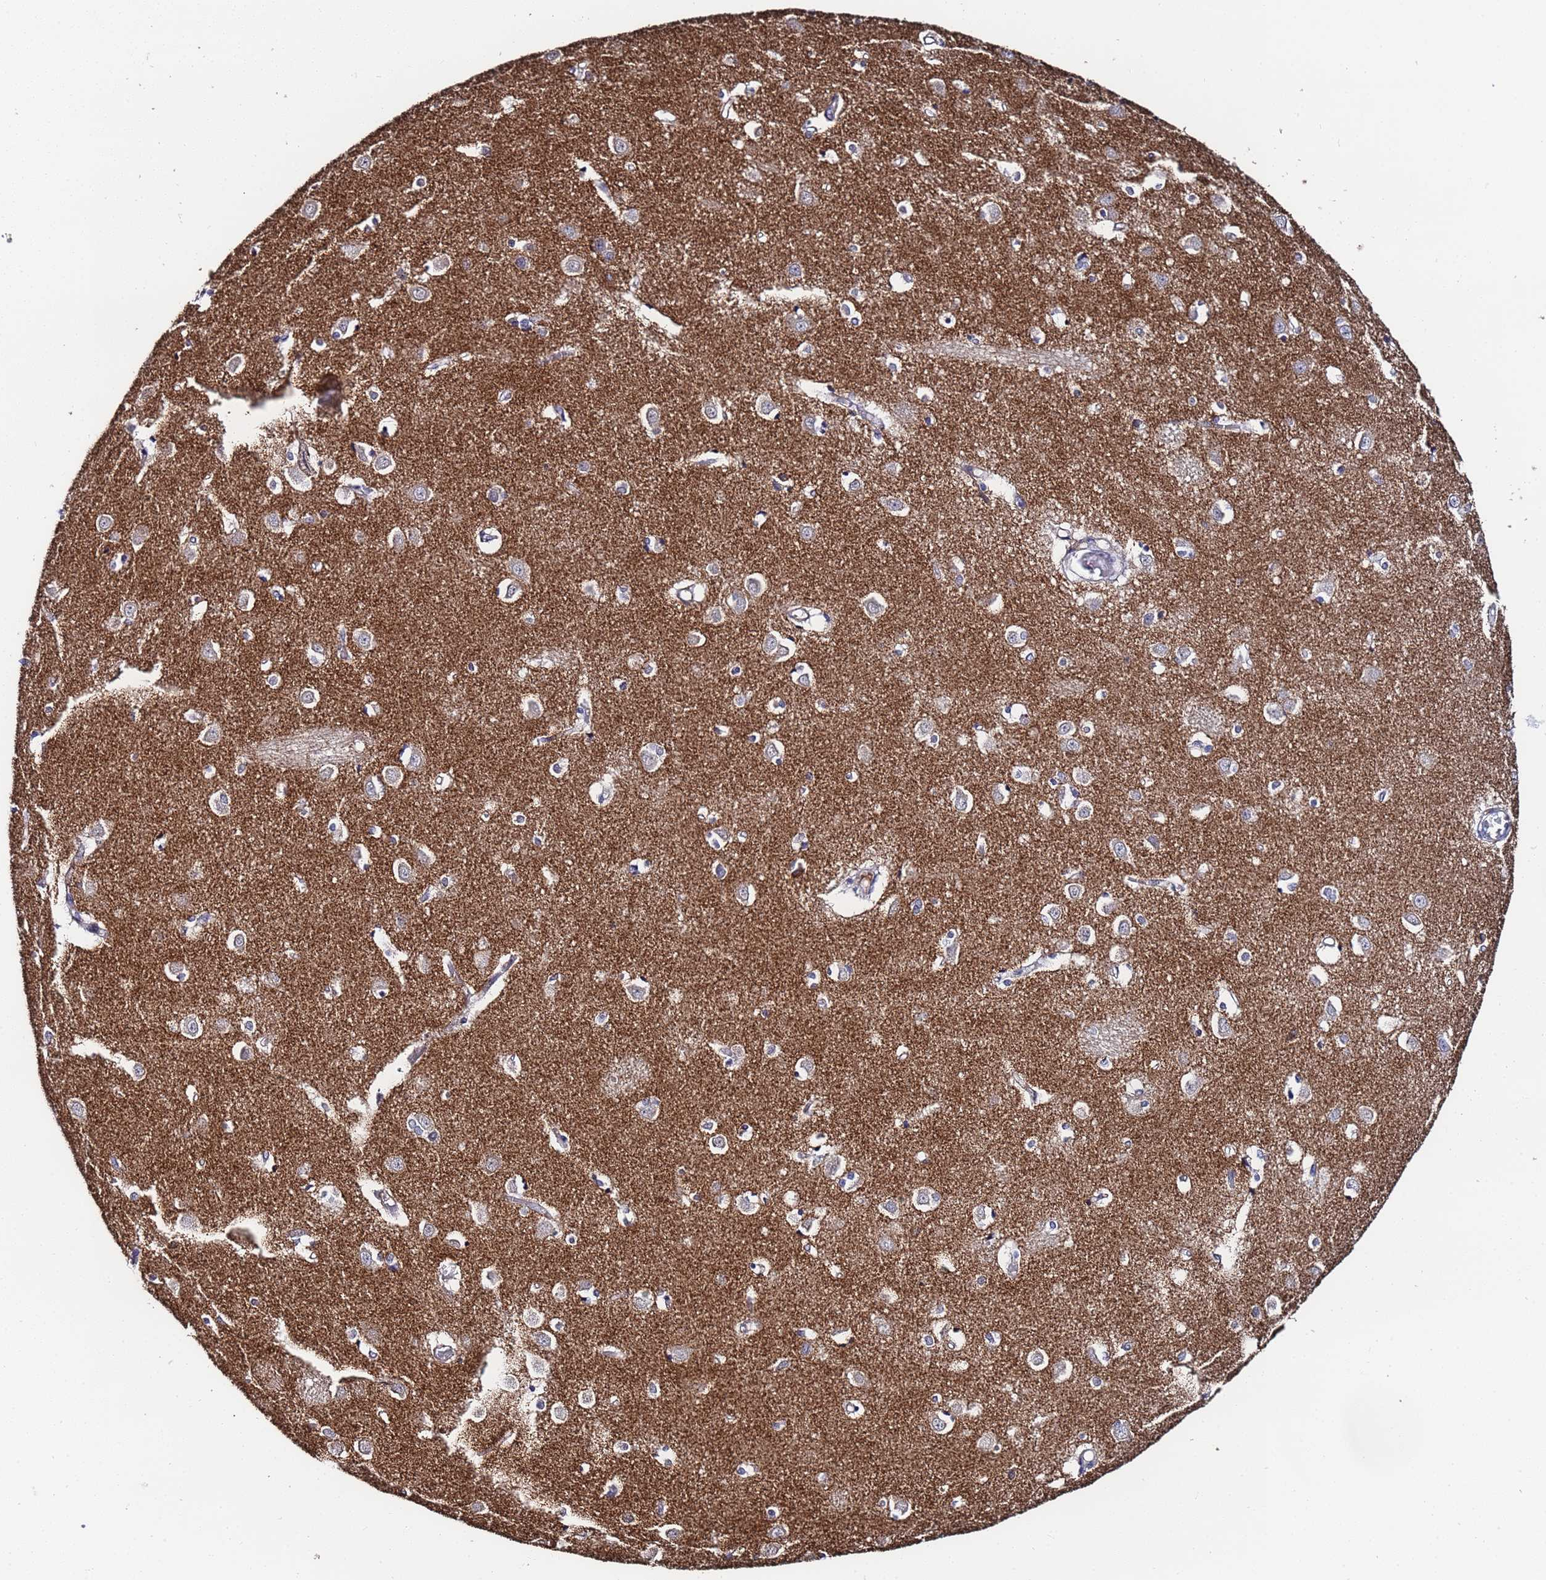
{"staining": {"intensity": "weak", "quantity": "<25%", "location": "cytoplasmic/membranous"}, "tissue": "caudate", "cell_type": "Glial cells", "image_type": "normal", "snomed": [{"axis": "morphology", "description": "Normal tissue, NOS"}, {"axis": "topography", "description": "Lateral ventricle wall"}], "caption": "Immunohistochemistry of normal caudate shows no expression in glial cells. (Brightfield microscopy of DAB (3,3'-diaminobenzidine) immunohistochemistry (IHC) at high magnification).", "gene": "TCP10L", "patient": {"sex": "male", "age": 37}}